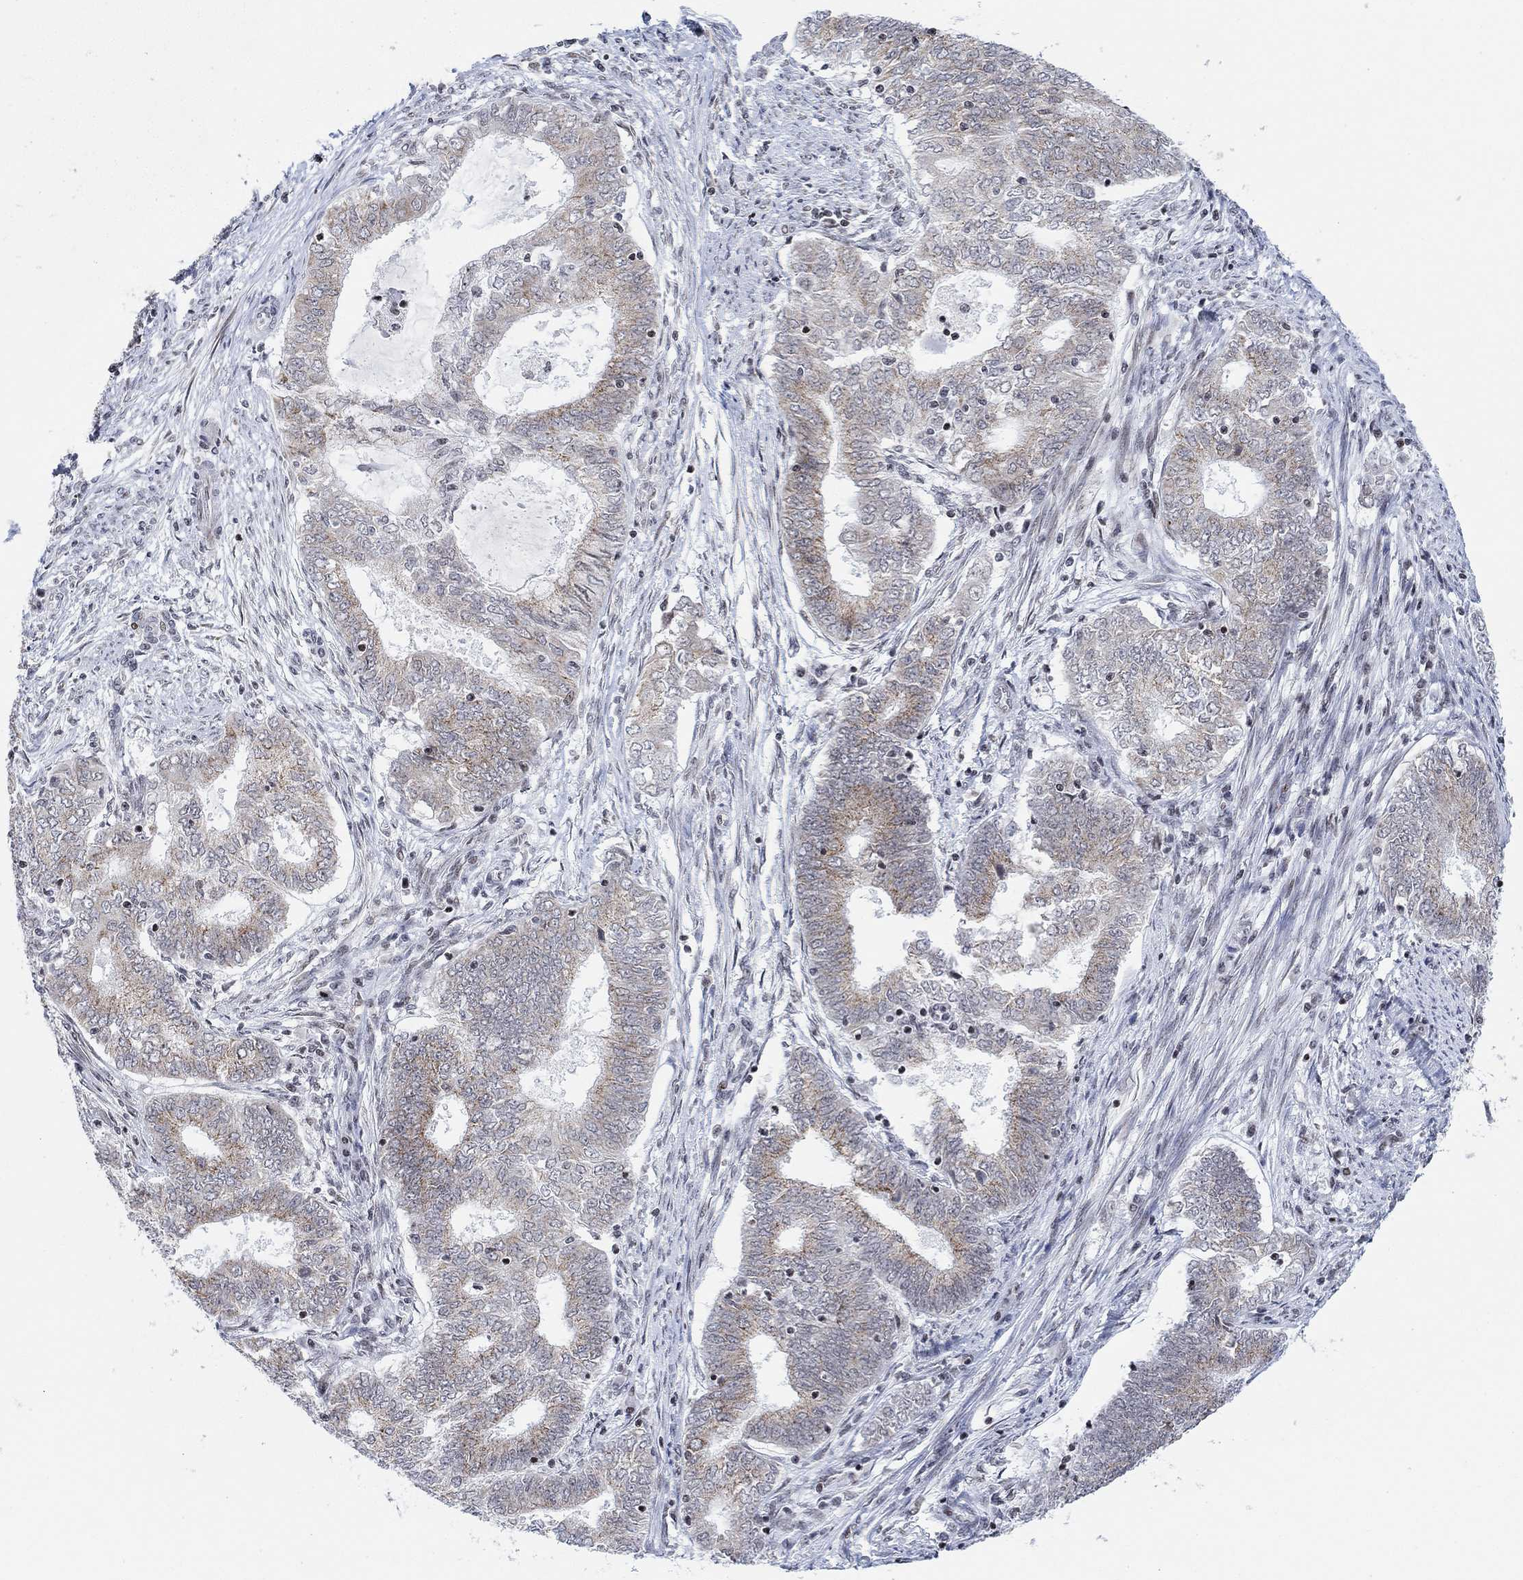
{"staining": {"intensity": "moderate", "quantity": "25%-75%", "location": "cytoplasmic/membranous"}, "tissue": "endometrial cancer", "cell_type": "Tumor cells", "image_type": "cancer", "snomed": [{"axis": "morphology", "description": "Adenocarcinoma, NOS"}, {"axis": "topography", "description": "Endometrium"}], "caption": "Immunohistochemical staining of human adenocarcinoma (endometrial) displays medium levels of moderate cytoplasmic/membranous staining in about 25%-75% of tumor cells.", "gene": "ABHD14A", "patient": {"sex": "female", "age": 62}}